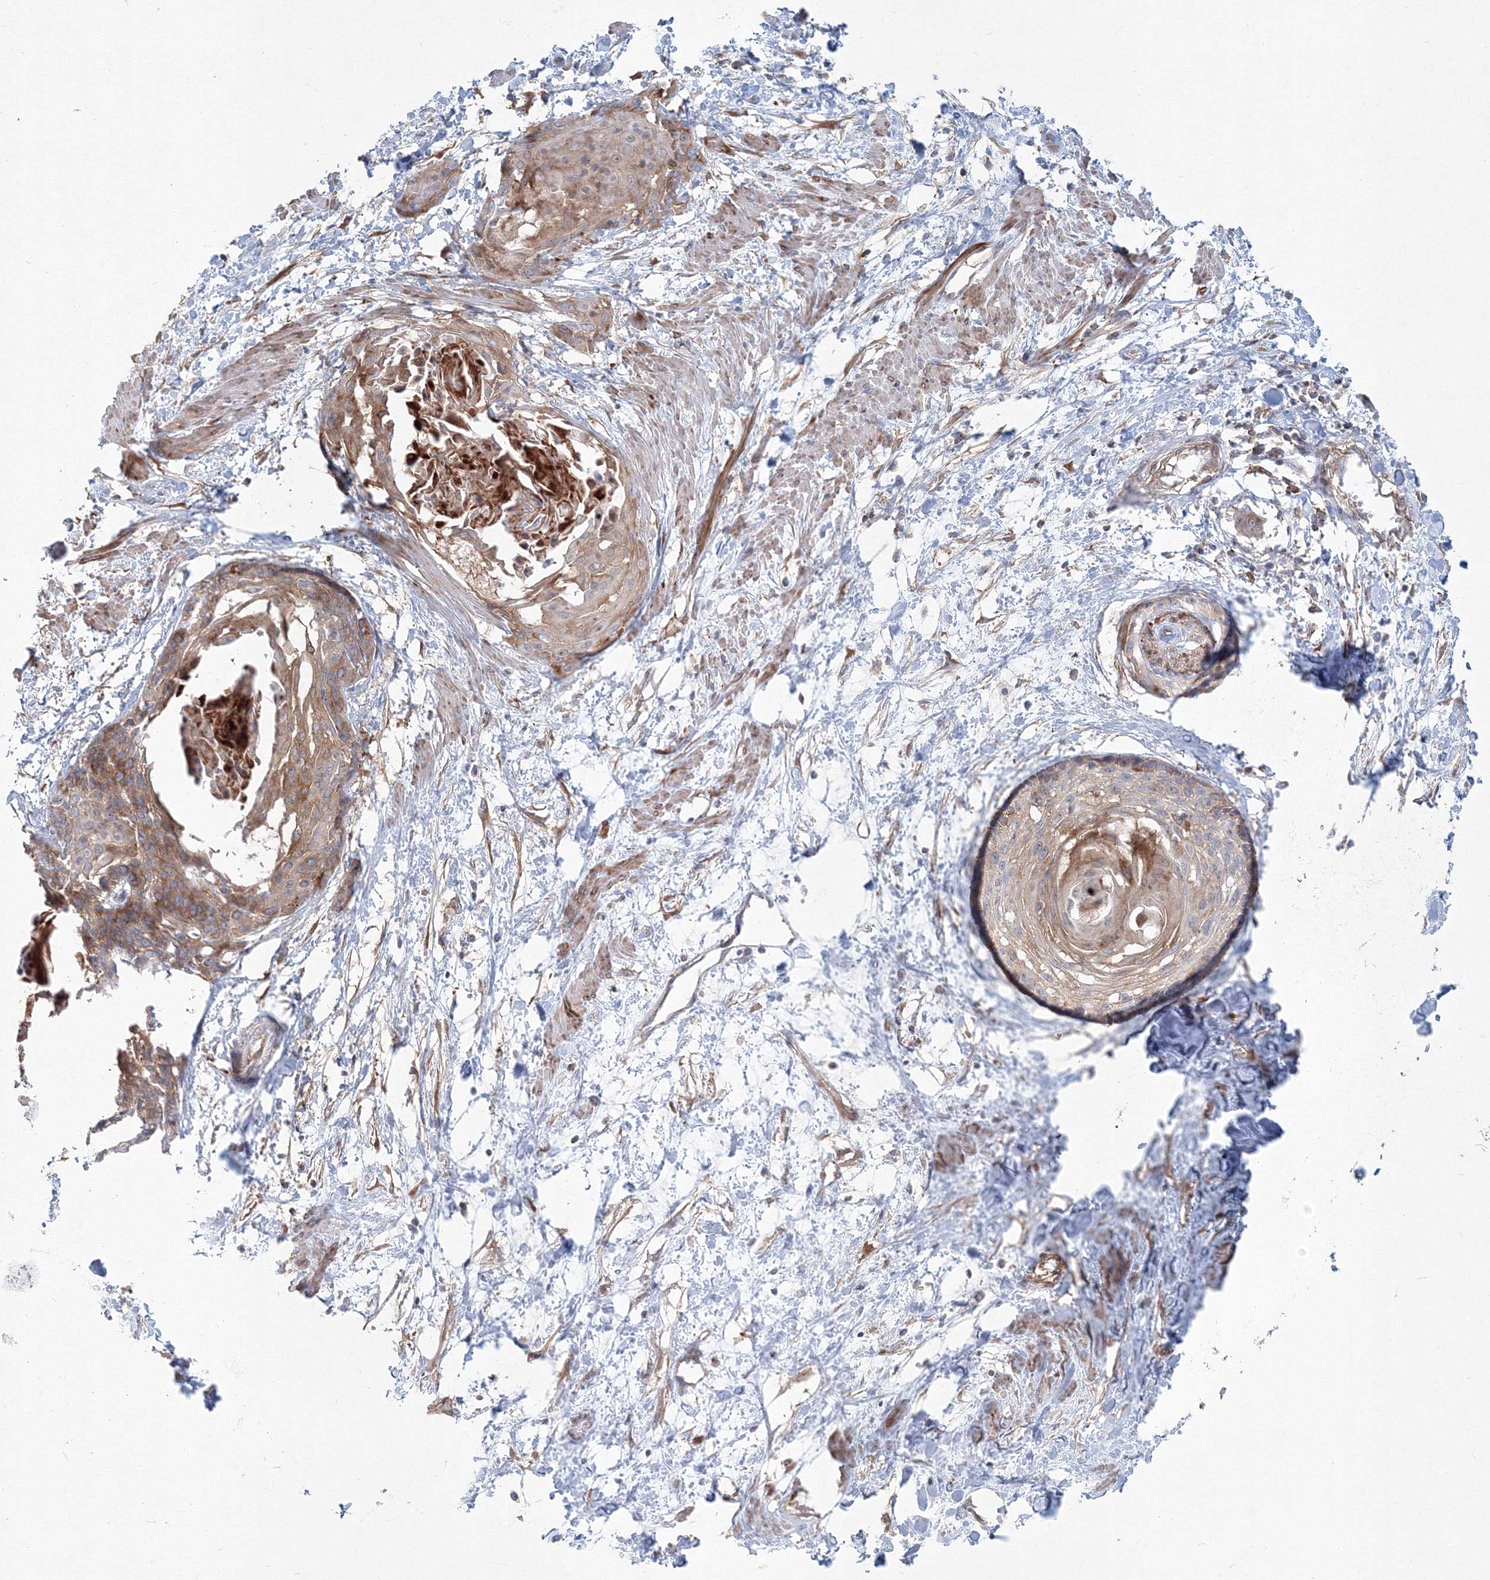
{"staining": {"intensity": "moderate", "quantity": "<25%", "location": "cytoplasmic/membranous"}, "tissue": "cervical cancer", "cell_type": "Tumor cells", "image_type": "cancer", "snomed": [{"axis": "morphology", "description": "Squamous cell carcinoma, NOS"}, {"axis": "topography", "description": "Cervix"}], "caption": "About <25% of tumor cells in human cervical cancer (squamous cell carcinoma) display moderate cytoplasmic/membranous protein expression as visualized by brown immunohistochemical staining.", "gene": "SH3PXD2A", "patient": {"sex": "female", "age": 57}}